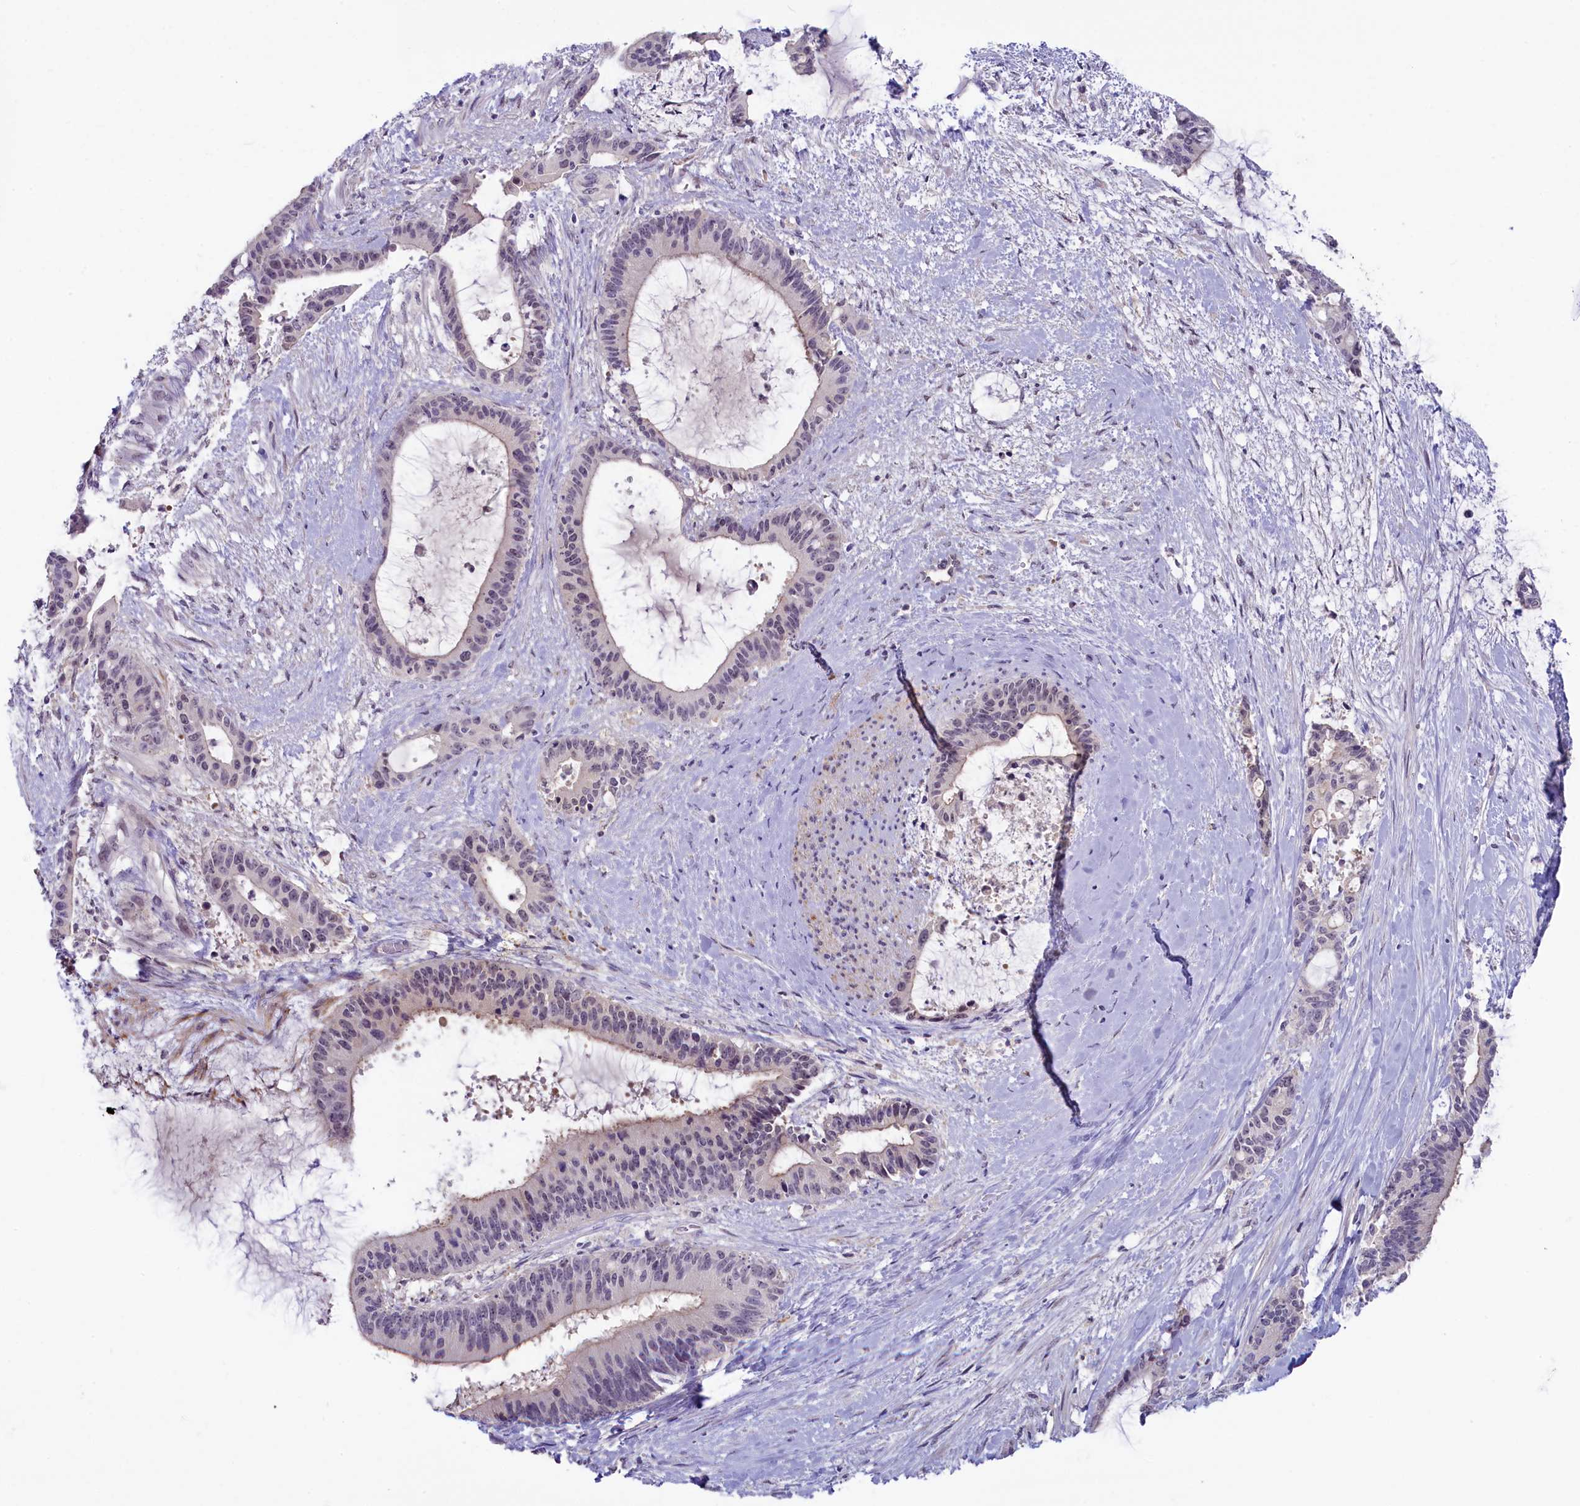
{"staining": {"intensity": "weak", "quantity": "<25%", "location": "nuclear"}, "tissue": "liver cancer", "cell_type": "Tumor cells", "image_type": "cancer", "snomed": [{"axis": "morphology", "description": "Normal tissue, NOS"}, {"axis": "morphology", "description": "Cholangiocarcinoma"}, {"axis": "topography", "description": "Liver"}, {"axis": "topography", "description": "Peripheral nerve tissue"}], "caption": "This is an IHC histopathology image of human cholangiocarcinoma (liver). There is no staining in tumor cells.", "gene": "CRAMP1", "patient": {"sex": "female", "age": 73}}